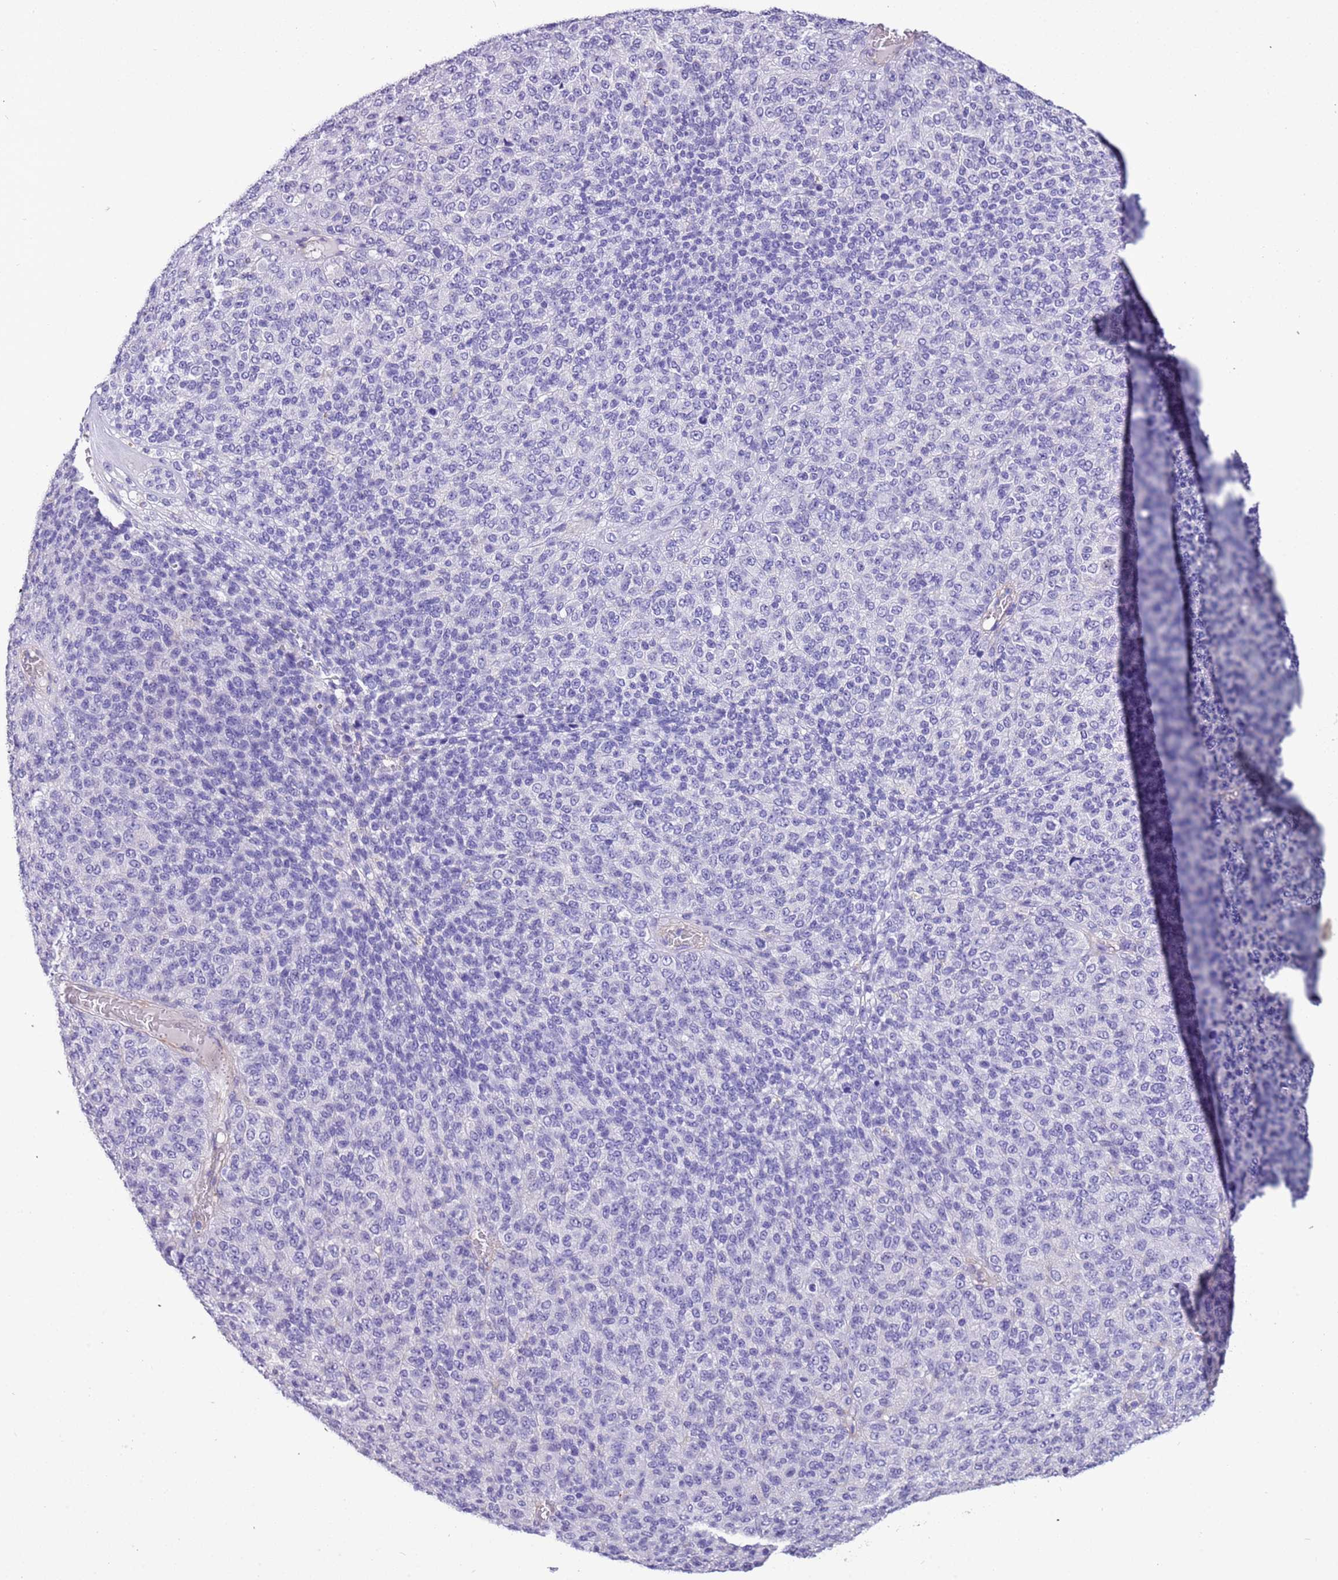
{"staining": {"intensity": "negative", "quantity": "none", "location": "none"}, "tissue": "melanoma", "cell_type": "Tumor cells", "image_type": "cancer", "snomed": [{"axis": "morphology", "description": "Malignant melanoma, Metastatic site"}, {"axis": "topography", "description": "Brain"}], "caption": "Immunohistochemistry (IHC) histopathology image of neoplastic tissue: melanoma stained with DAB displays no significant protein positivity in tumor cells. Nuclei are stained in blue.", "gene": "PCGF2", "patient": {"sex": "female", "age": 56}}